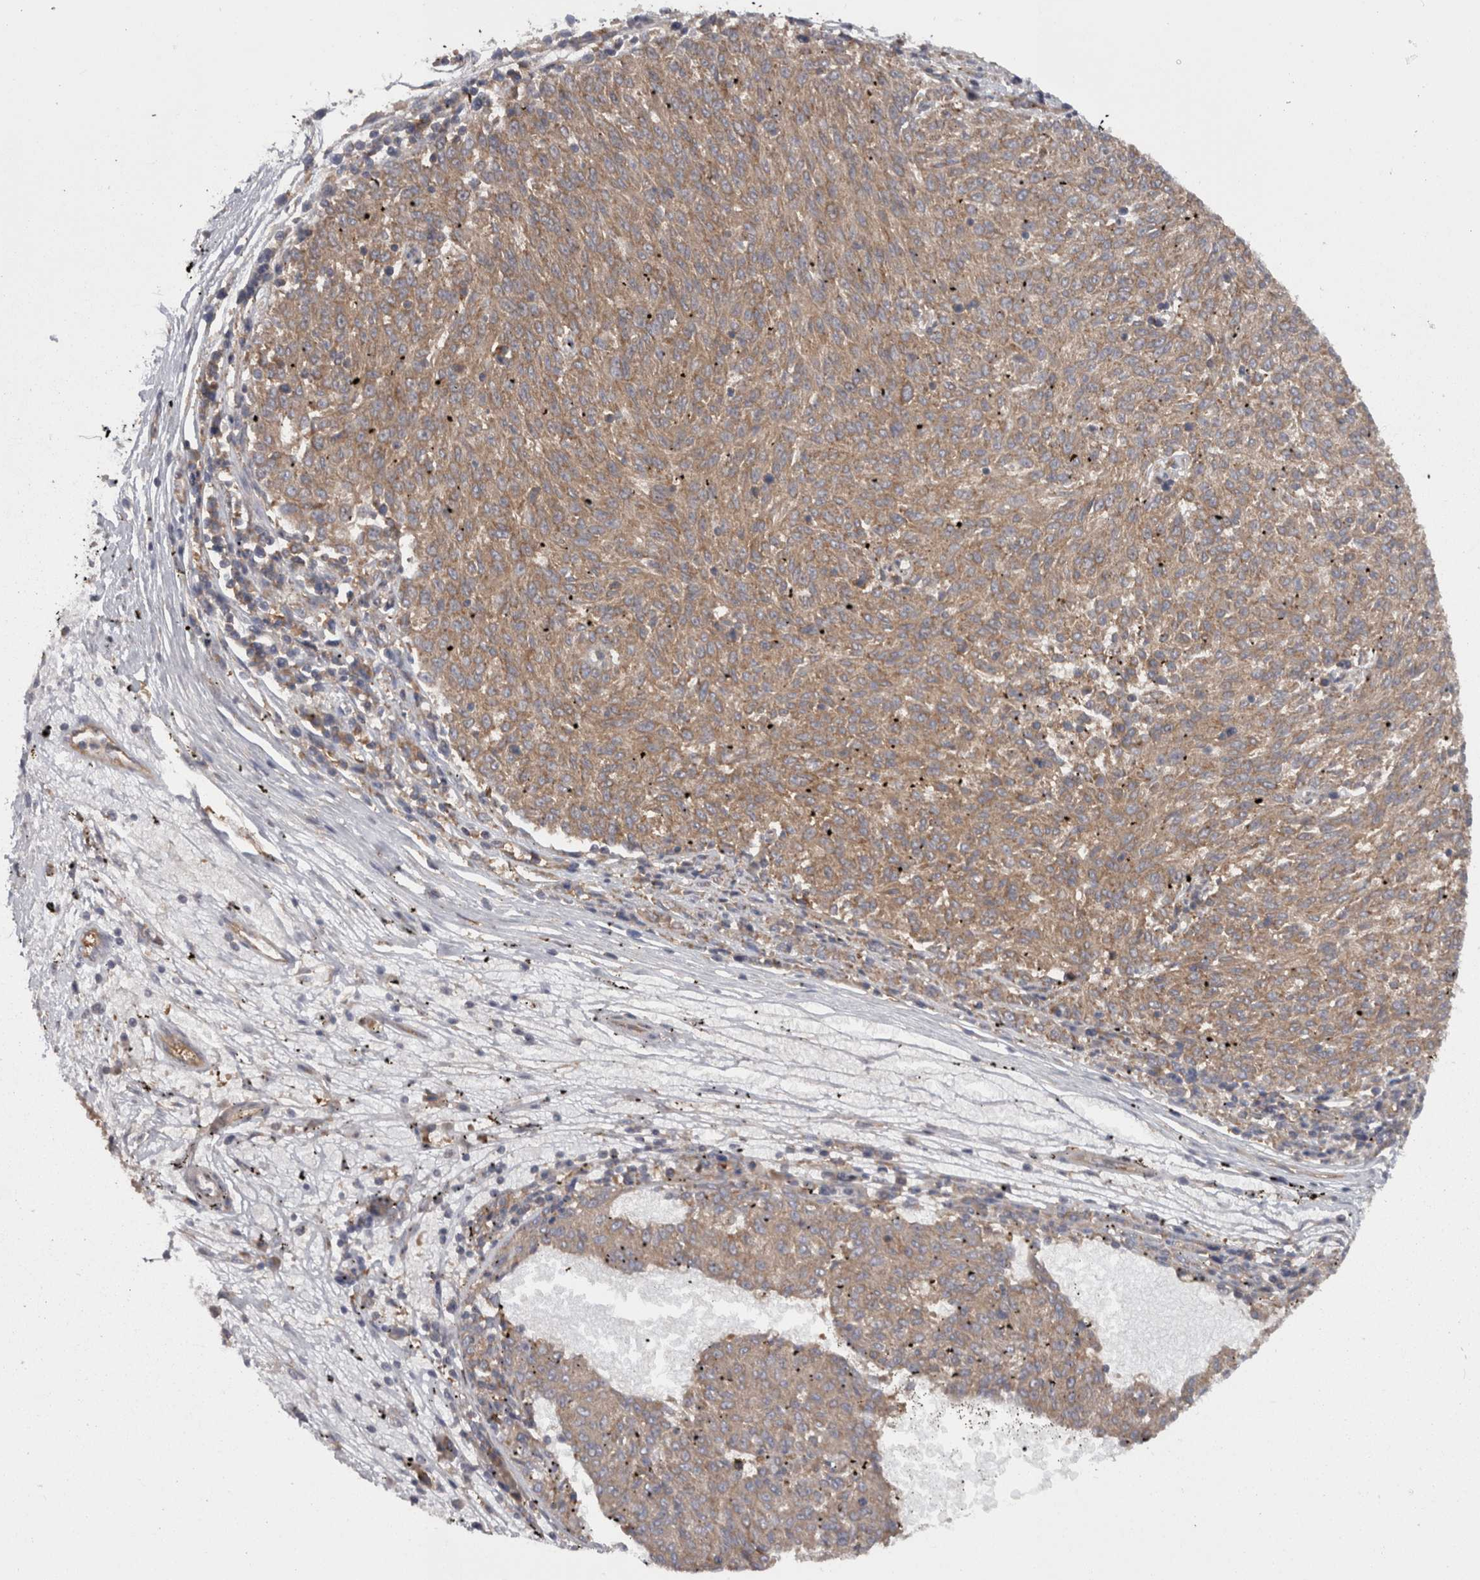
{"staining": {"intensity": "moderate", "quantity": ">75%", "location": "cytoplasmic/membranous"}, "tissue": "melanoma", "cell_type": "Tumor cells", "image_type": "cancer", "snomed": [{"axis": "morphology", "description": "Malignant melanoma, NOS"}, {"axis": "topography", "description": "Skin"}], "caption": "Melanoma stained for a protein demonstrates moderate cytoplasmic/membranous positivity in tumor cells.", "gene": "SMCR8", "patient": {"sex": "female", "age": 72}}